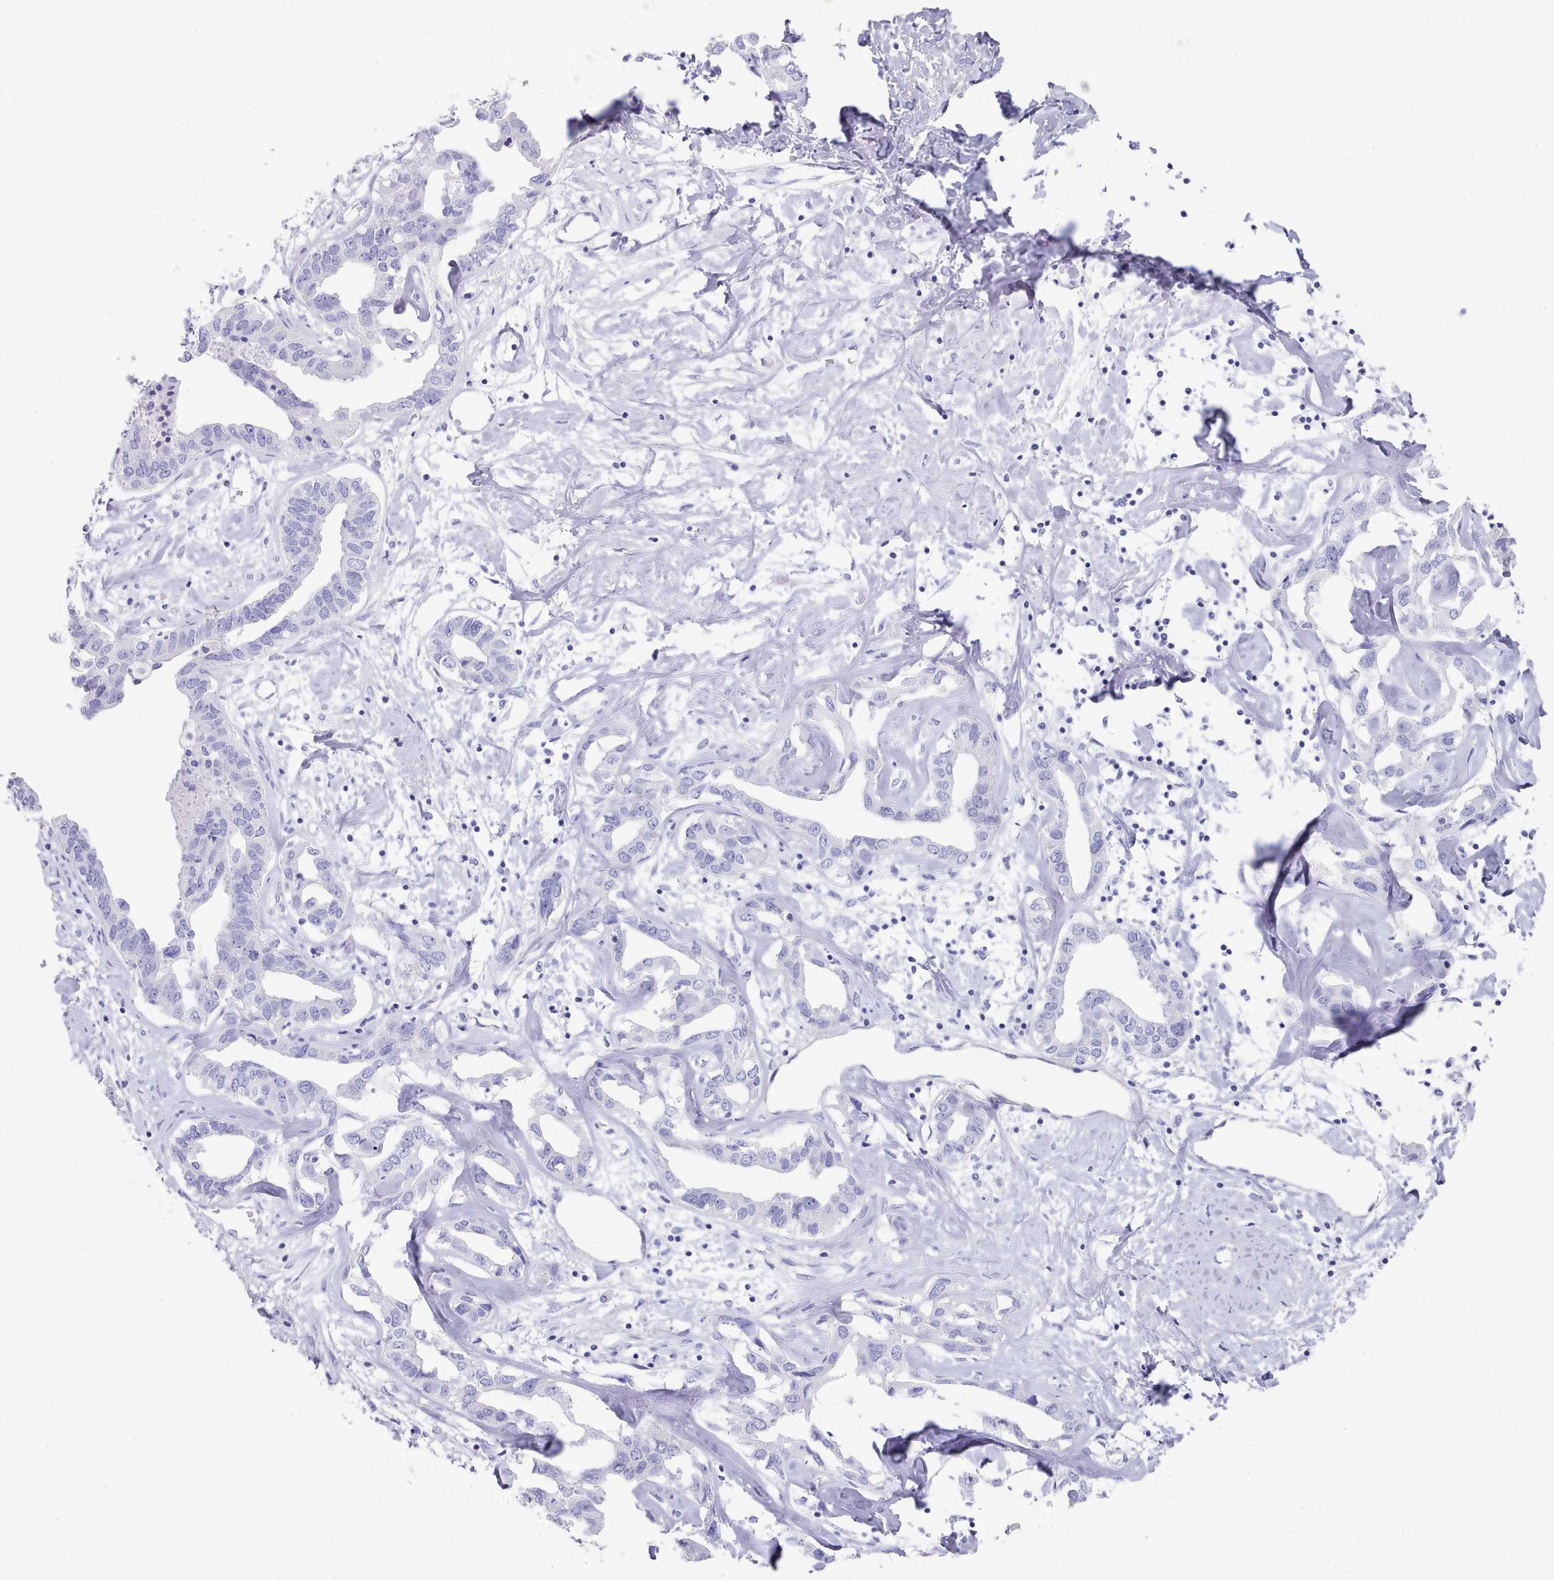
{"staining": {"intensity": "negative", "quantity": "none", "location": "none"}, "tissue": "liver cancer", "cell_type": "Tumor cells", "image_type": "cancer", "snomed": [{"axis": "morphology", "description": "Cholangiocarcinoma"}, {"axis": "topography", "description": "Liver"}], "caption": "A photomicrograph of liver cancer (cholangiocarcinoma) stained for a protein displays no brown staining in tumor cells.", "gene": "LRRC37A", "patient": {"sex": "male", "age": 59}}